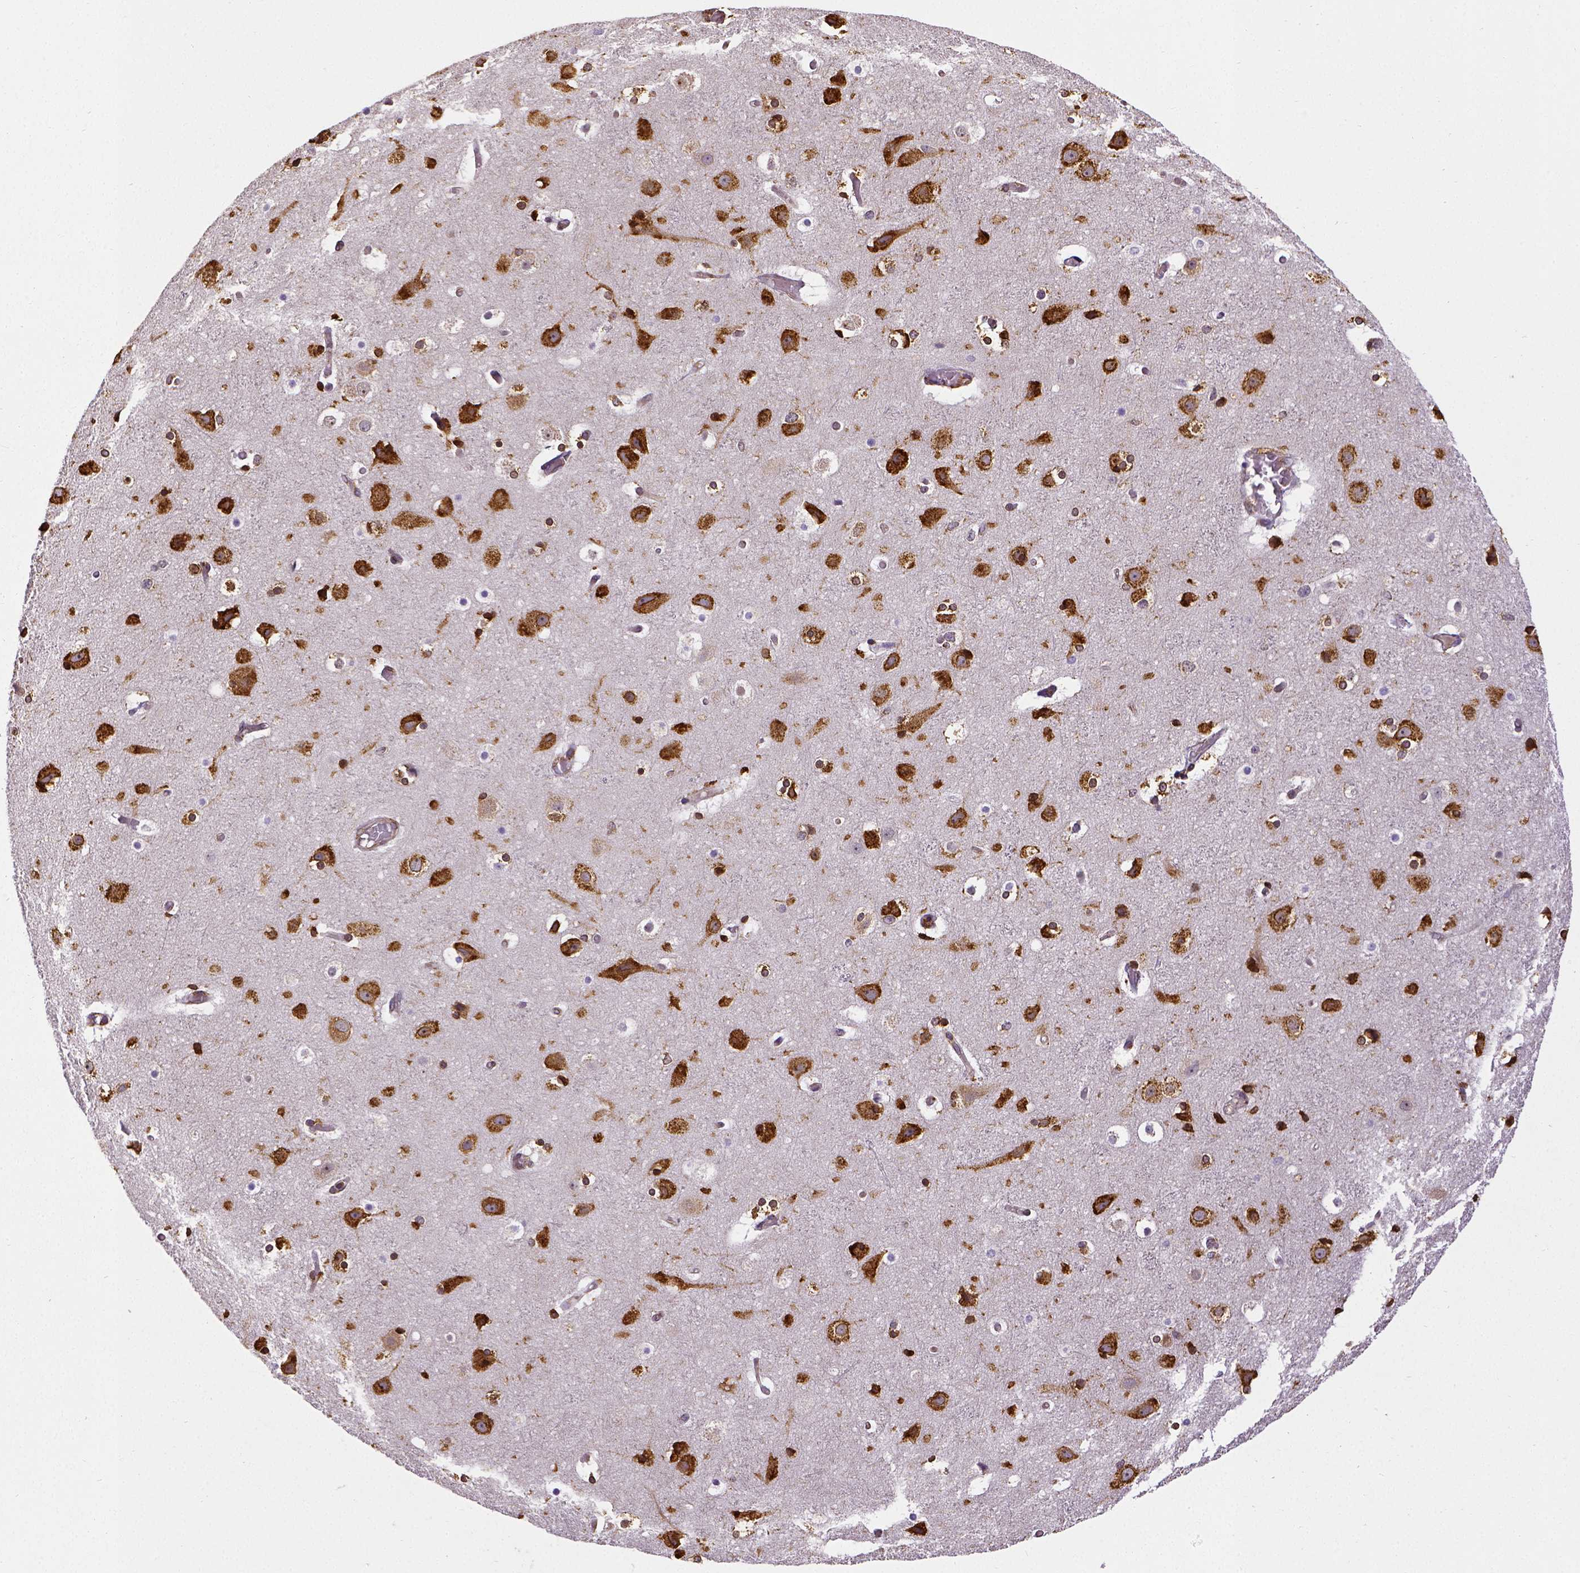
{"staining": {"intensity": "moderate", "quantity": ">75%", "location": "cytoplasmic/membranous"}, "tissue": "cerebral cortex", "cell_type": "Endothelial cells", "image_type": "normal", "snomed": [{"axis": "morphology", "description": "Normal tissue, NOS"}, {"axis": "topography", "description": "Cerebral cortex"}], "caption": "Cerebral cortex stained with IHC displays moderate cytoplasmic/membranous expression in about >75% of endothelial cells. Immunohistochemistry (ihc) stains the protein of interest in brown and the nuclei are stained blue.", "gene": "MTDH", "patient": {"sex": "female", "age": 52}}